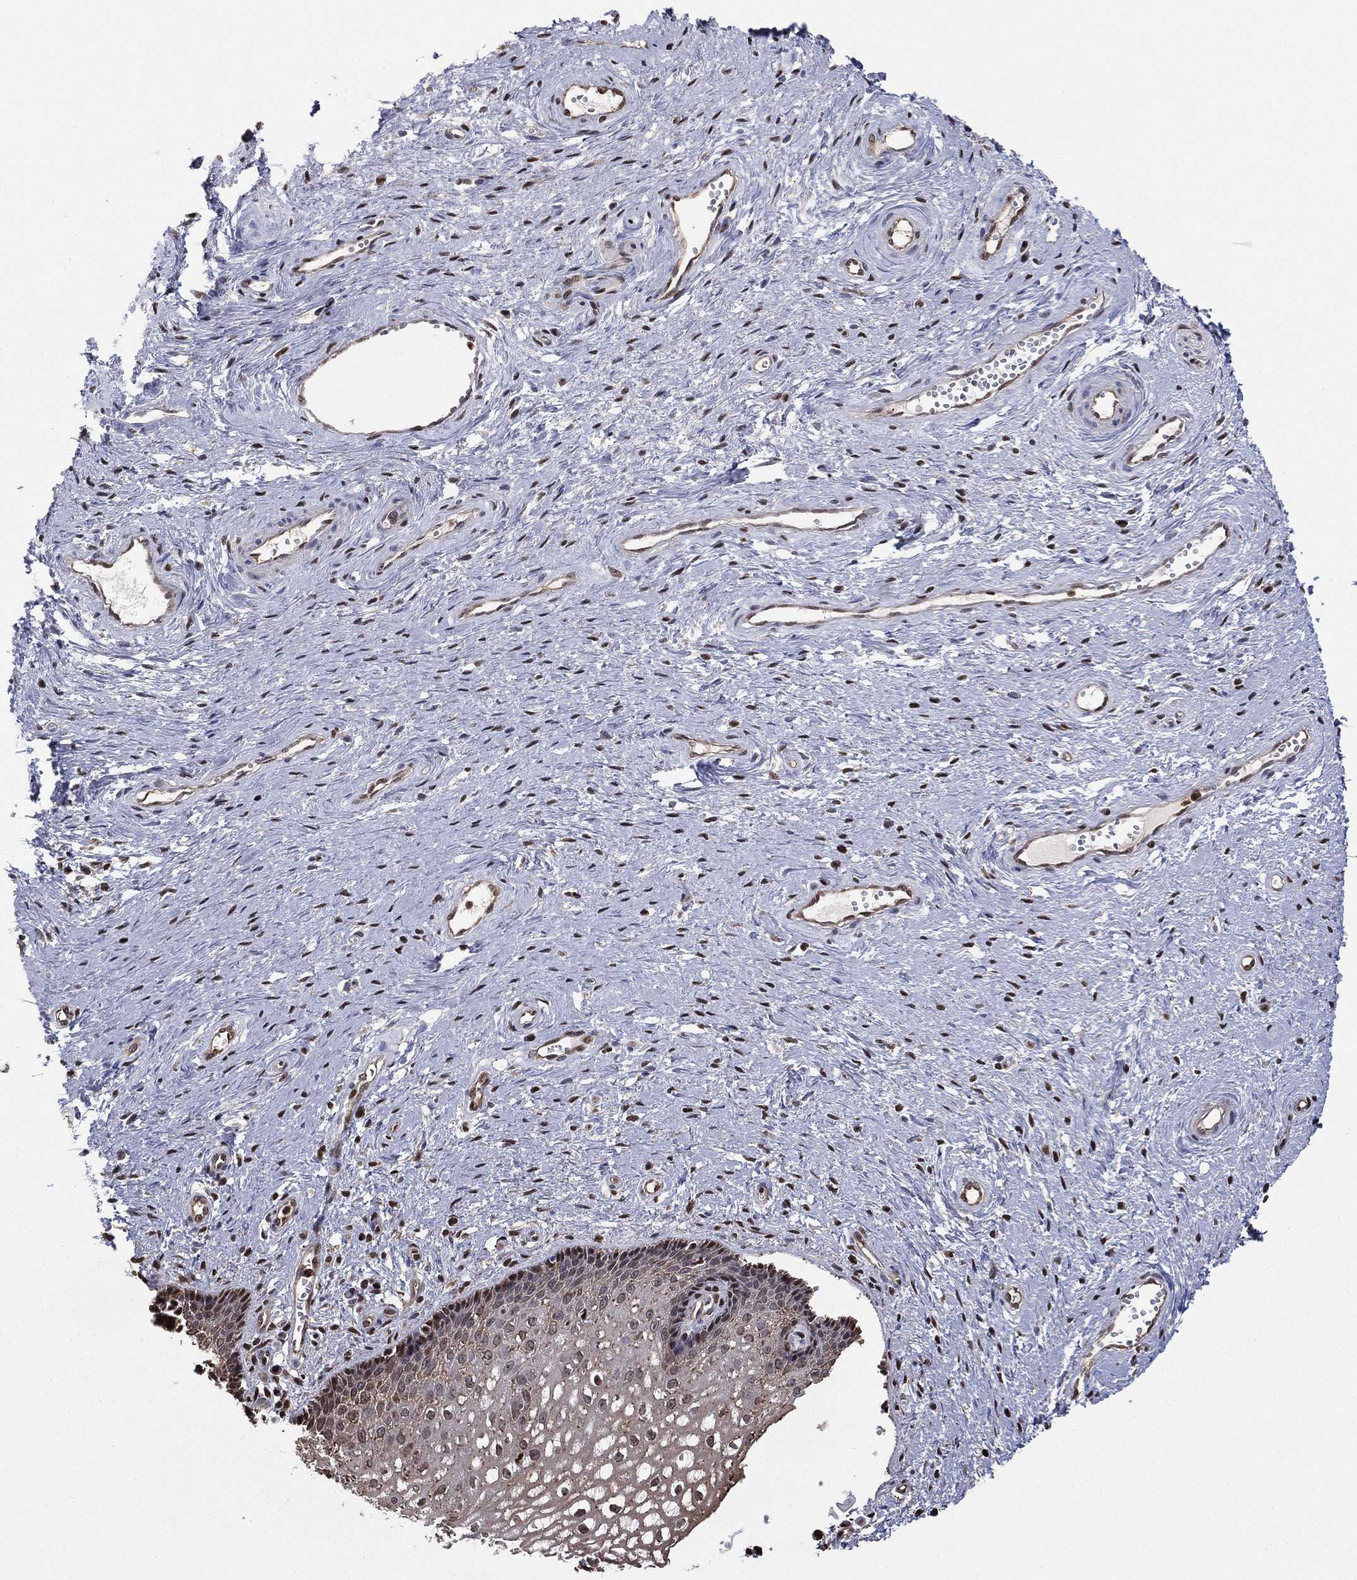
{"staining": {"intensity": "moderate", "quantity": "<25%", "location": "nuclear"}, "tissue": "cervical cancer", "cell_type": "Tumor cells", "image_type": "cancer", "snomed": [{"axis": "morphology", "description": "Squamous cell carcinoma, NOS"}, {"axis": "topography", "description": "Cervix"}], "caption": "Human squamous cell carcinoma (cervical) stained with a brown dye shows moderate nuclear positive staining in about <25% of tumor cells.", "gene": "GAPDH", "patient": {"sex": "female", "age": 30}}